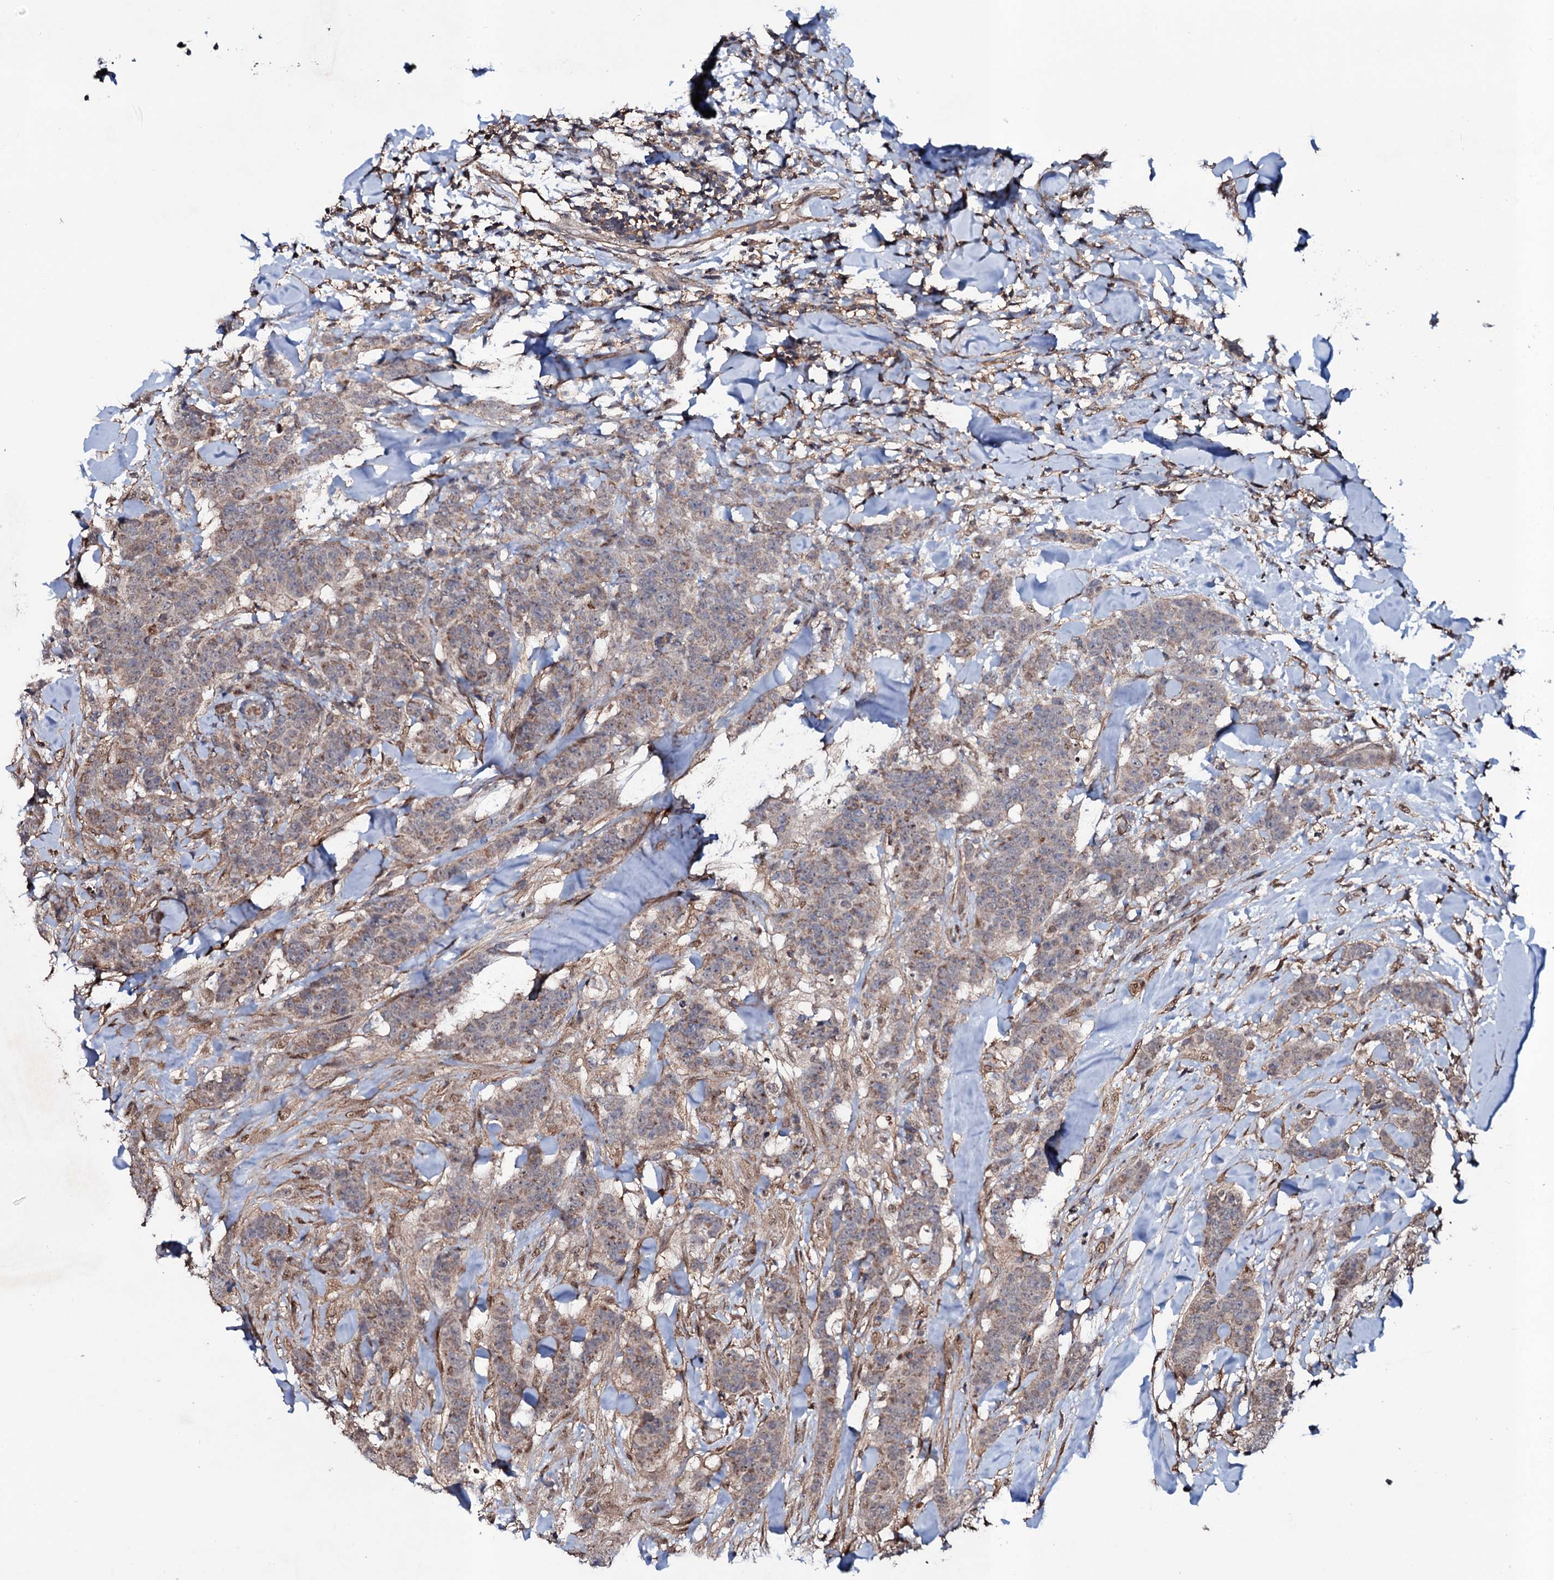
{"staining": {"intensity": "weak", "quantity": "25%-75%", "location": "cytoplasmic/membranous"}, "tissue": "breast cancer", "cell_type": "Tumor cells", "image_type": "cancer", "snomed": [{"axis": "morphology", "description": "Duct carcinoma"}, {"axis": "topography", "description": "Breast"}], "caption": "A high-resolution histopathology image shows immunohistochemistry (IHC) staining of infiltrating ductal carcinoma (breast), which reveals weak cytoplasmic/membranous positivity in about 25%-75% of tumor cells.", "gene": "COG6", "patient": {"sex": "female", "age": 40}}